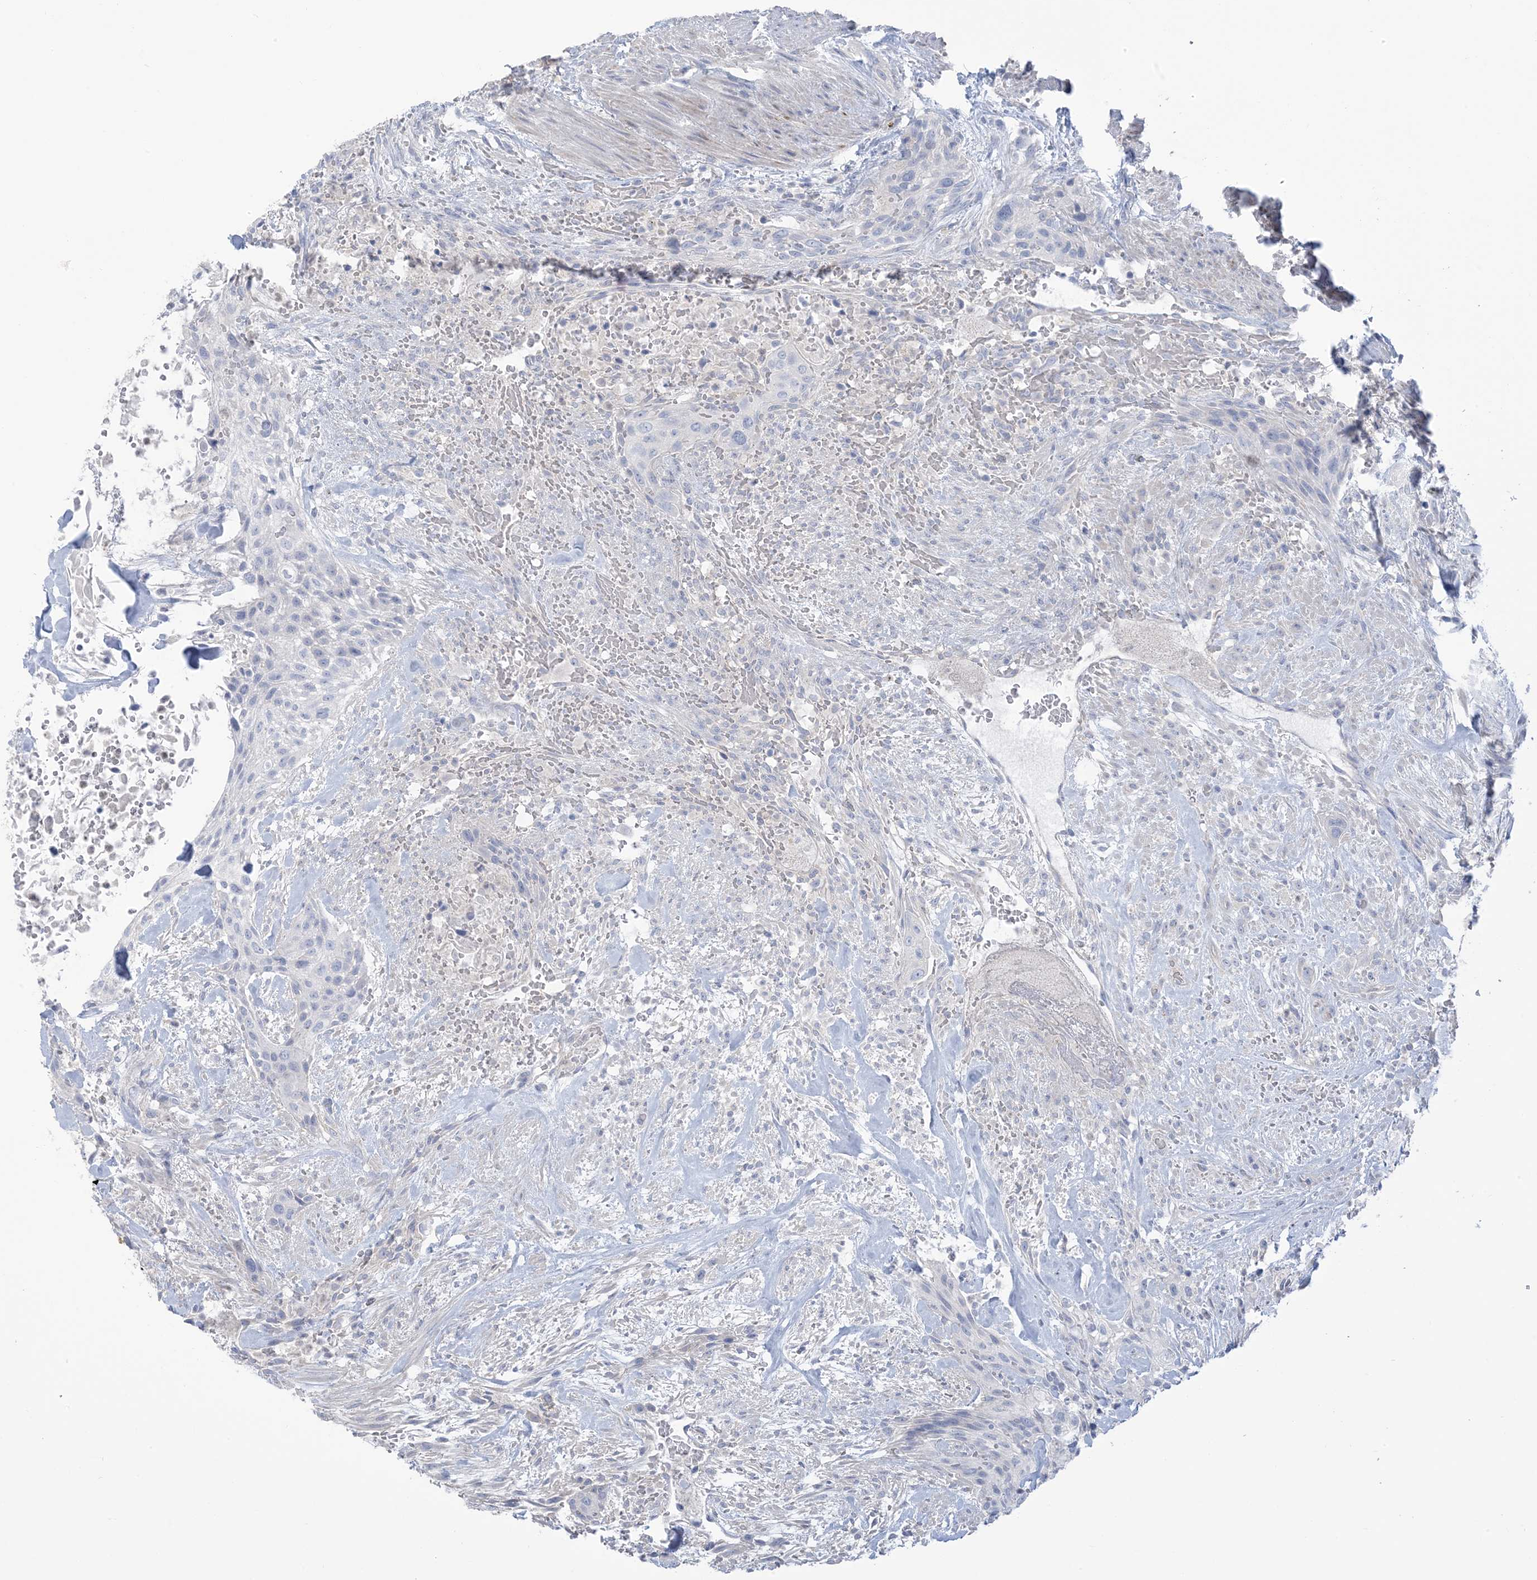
{"staining": {"intensity": "negative", "quantity": "none", "location": "none"}, "tissue": "urothelial cancer", "cell_type": "Tumor cells", "image_type": "cancer", "snomed": [{"axis": "morphology", "description": "Urothelial carcinoma, High grade"}, {"axis": "topography", "description": "Urinary bladder"}], "caption": "The immunohistochemistry (IHC) histopathology image has no significant staining in tumor cells of urothelial cancer tissue.", "gene": "MTHFD2L", "patient": {"sex": "male", "age": 35}}